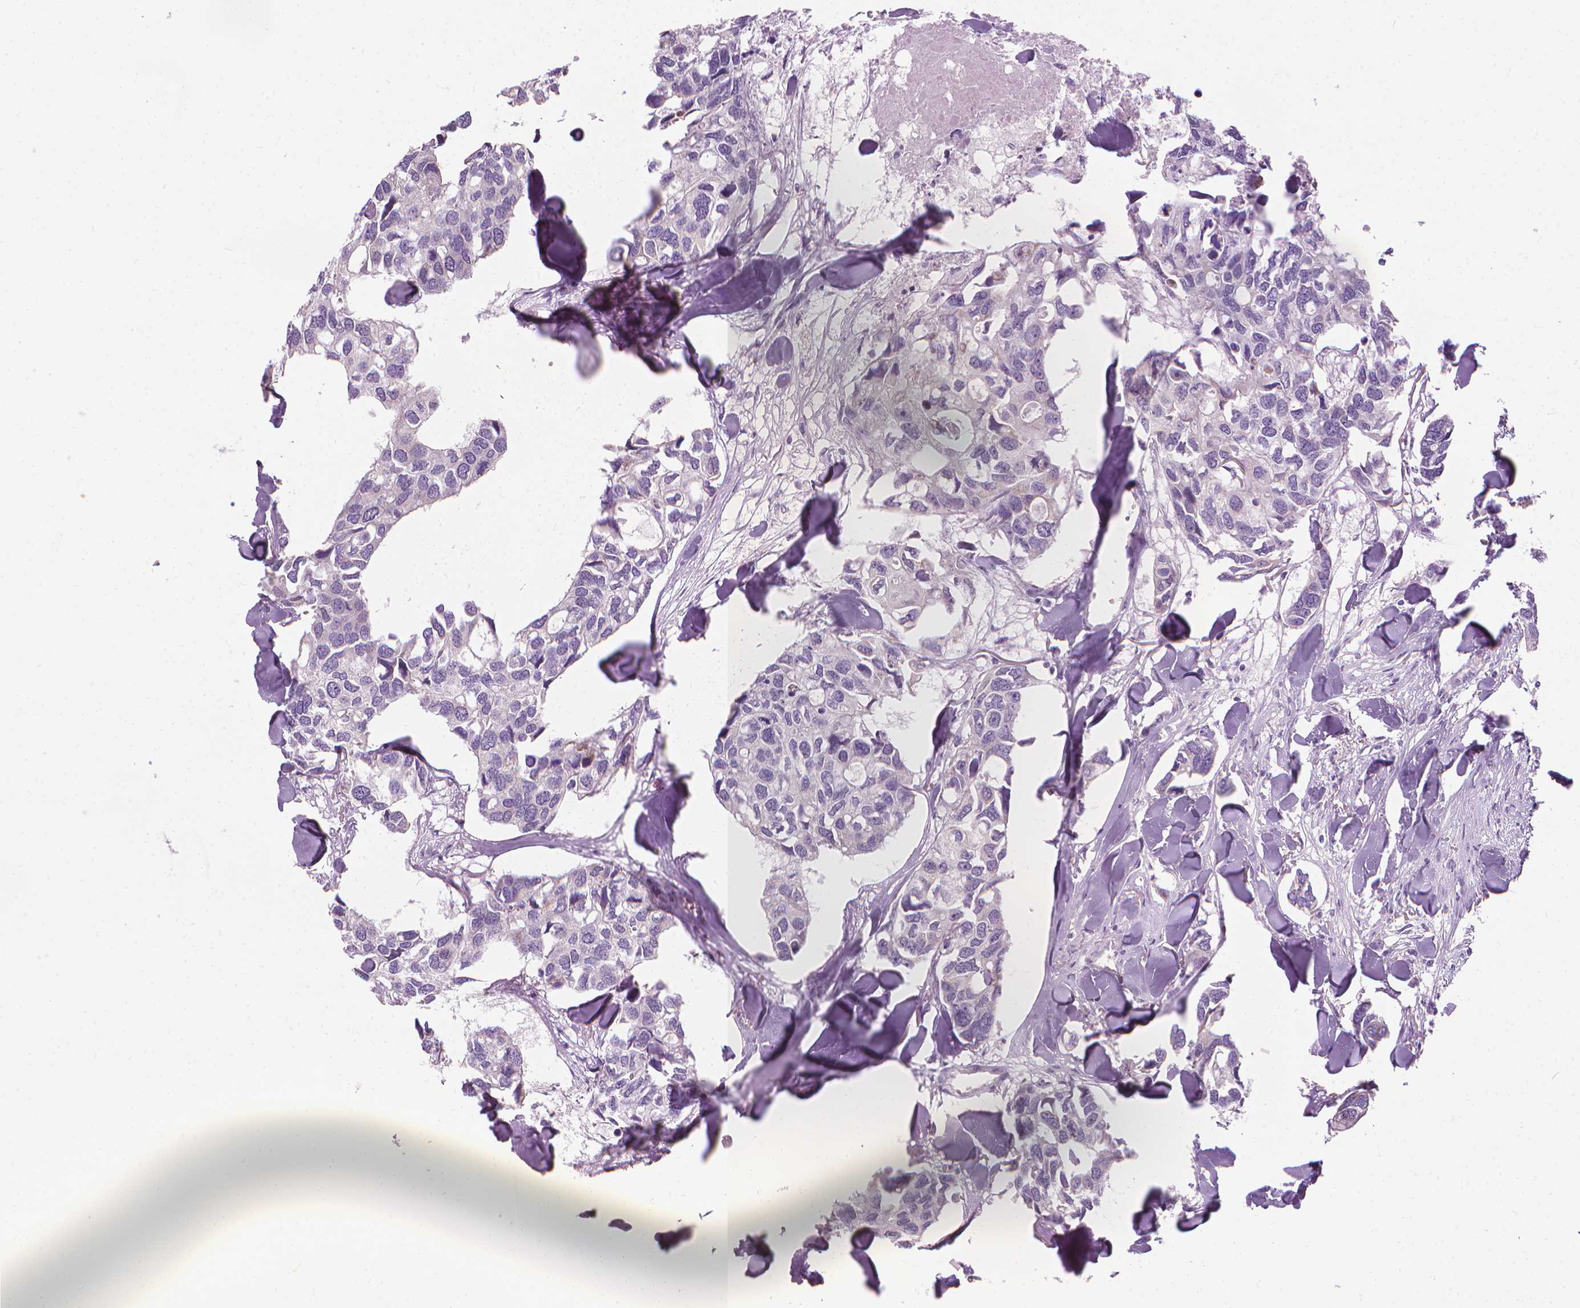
{"staining": {"intensity": "negative", "quantity": "none", "location": "none"}, "tissue": "breast cancer", "cell_type": "Tumor cells", "image_type": "cancer", "snomed": [{"axis": "morphology", "description": "Duct carcinoma"}, {"axis": "topography", "description": "Breast"}], "caption": "Immunohistochemistry histopathology image of neoplastic tissue: human breast cancer (intraductal carcinoma) stained with DAB displays no significant protein staining in tumor cells. (DAB (3,3'-diaminobenzidine) IHC, high magnification).", "gene": "CFAP126", "patient": {"sex": "female", "age": 83}}